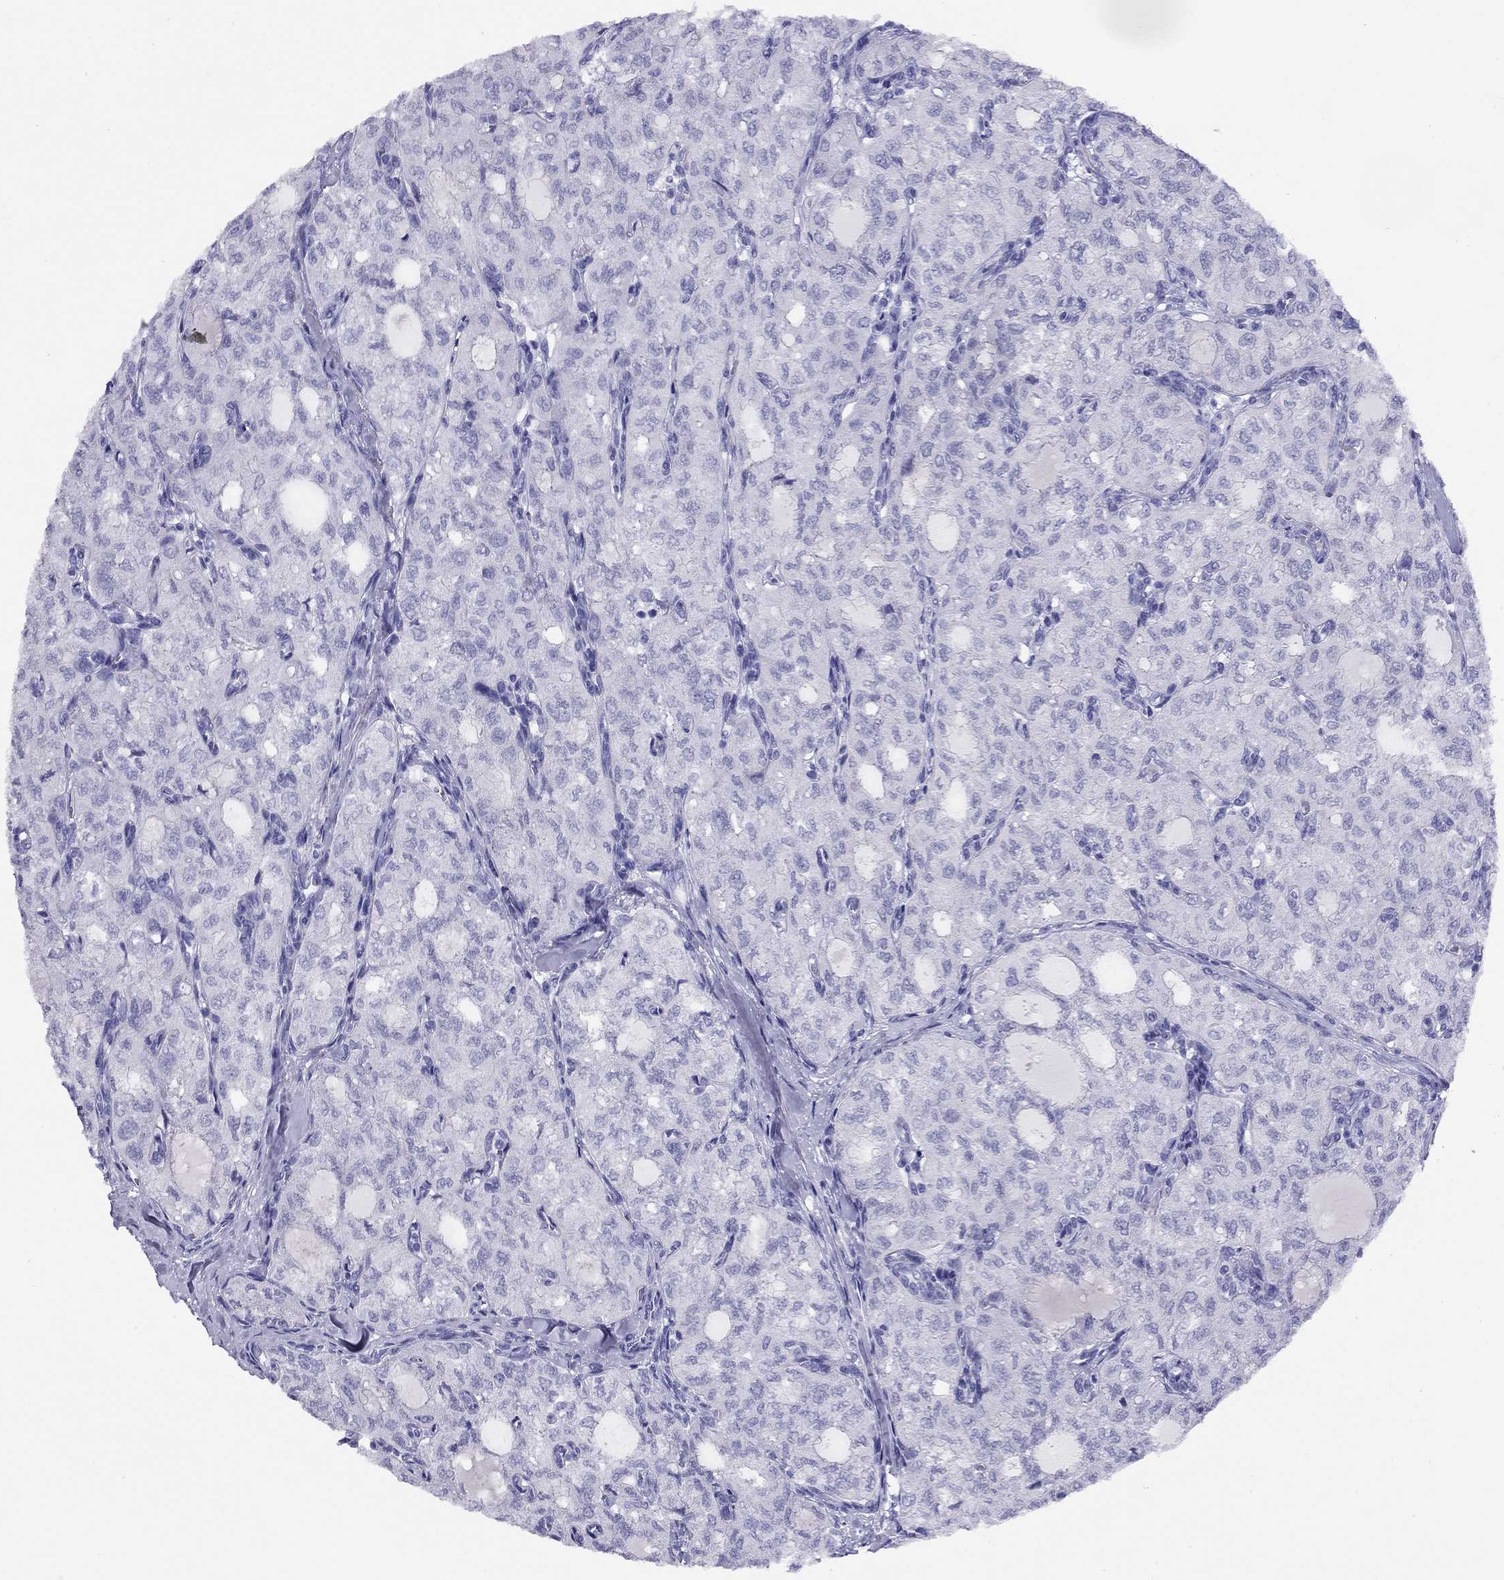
{"staining": {"intensity": "negative", "quantity": "none", "location": "none"}, "tissue": "thyroid cancer", "cell_type": "Tumor cells", "image_type": "cancer", "snomed": [{"axis": "morphology", "description": "Follicular adenoma carcinoma, NOS"}, {"axis": "topography", "description": "Thyroid gland"}], "caption": "Micrograph shows no protein staining in tumor cells of thyroid follicular adenoma carcinoma tissue.", "gene": "LRIT2", "patient": {"sex": "male", "age": 75}}